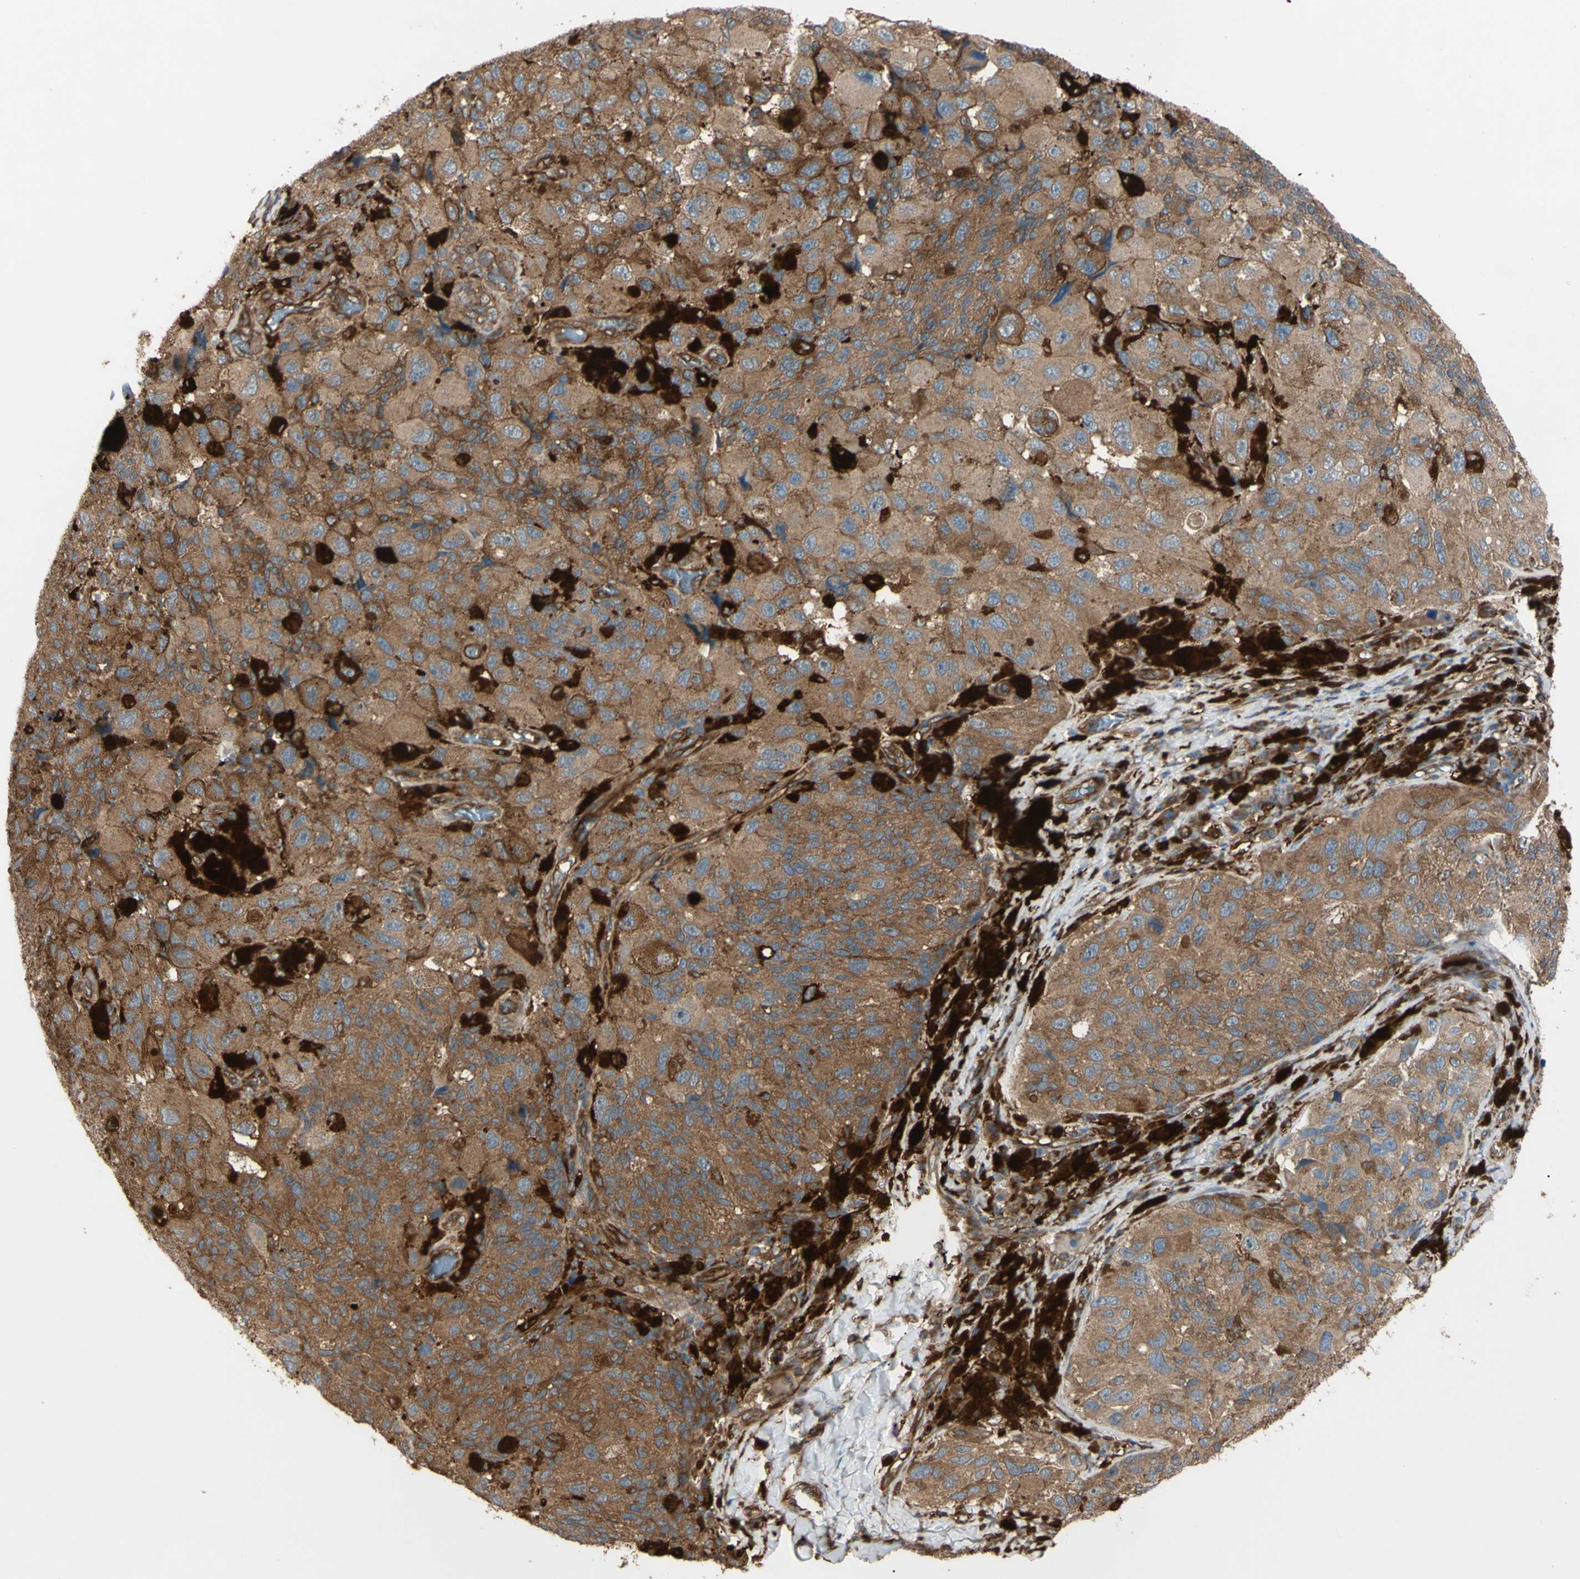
{"staining": {"intensity": "moderate", "quantity": ">75%", "location": "cytoplasmic/membranous"}, "tissue": "melanoma", "cell_type": "Tumor cells", "image_type": "cancer", "snomed": [{"axis": "morphology", "description": "Malignant melanoma, NOS"}, {"axis": "topography", "description": "Skin"}], "caption": "A photomicrograph showing moderate cytoplasmic/membranous staining in approximately >75% of tumor cells in malignant melanoma, as visualized by brown immunohistochemical staining.", "gene": "PTPN12", "patient": {"sex": "female", "age": 73}}